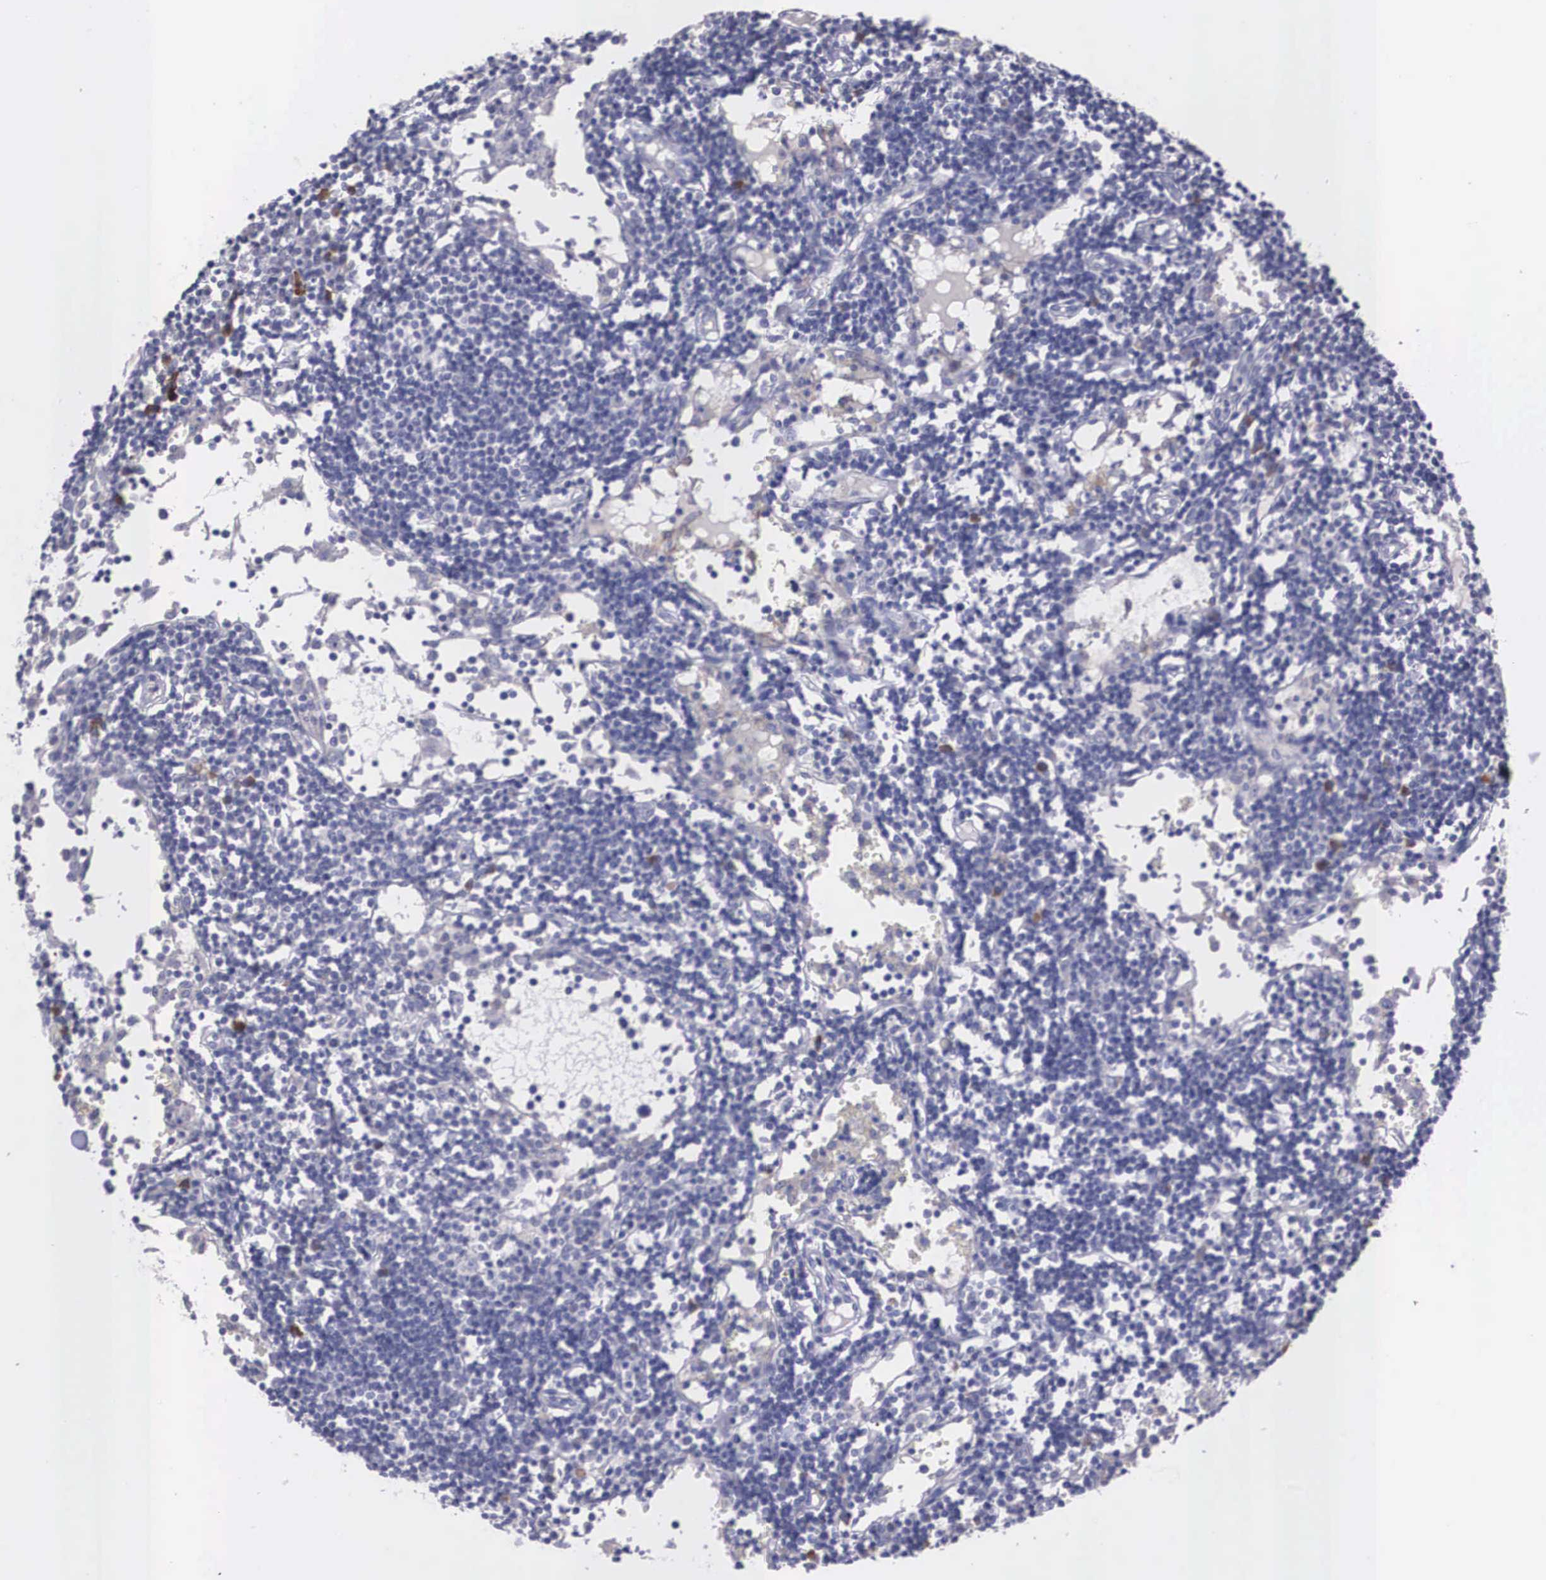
{"staining": {"intensity": "negative", "quantity": "none", "location": "none"}, "tissue": "lymph node", "cell_type": "Germinal center cells", "image_type": "normal", "snomed": [{"axis": "morphology", "description": "Normal tissue, NOS"}, {"axis": "topography", "description": "Lymph node"}], "caption": "The micrograph displays no significant staining in germinal center cells of lymph node. (DAB (3,3'-diaminobenzidine) IHC visualized using brightfield microscopy, high magnification).", "gene": "REPS2", "patient": {"sex": "female", "age": 55}}